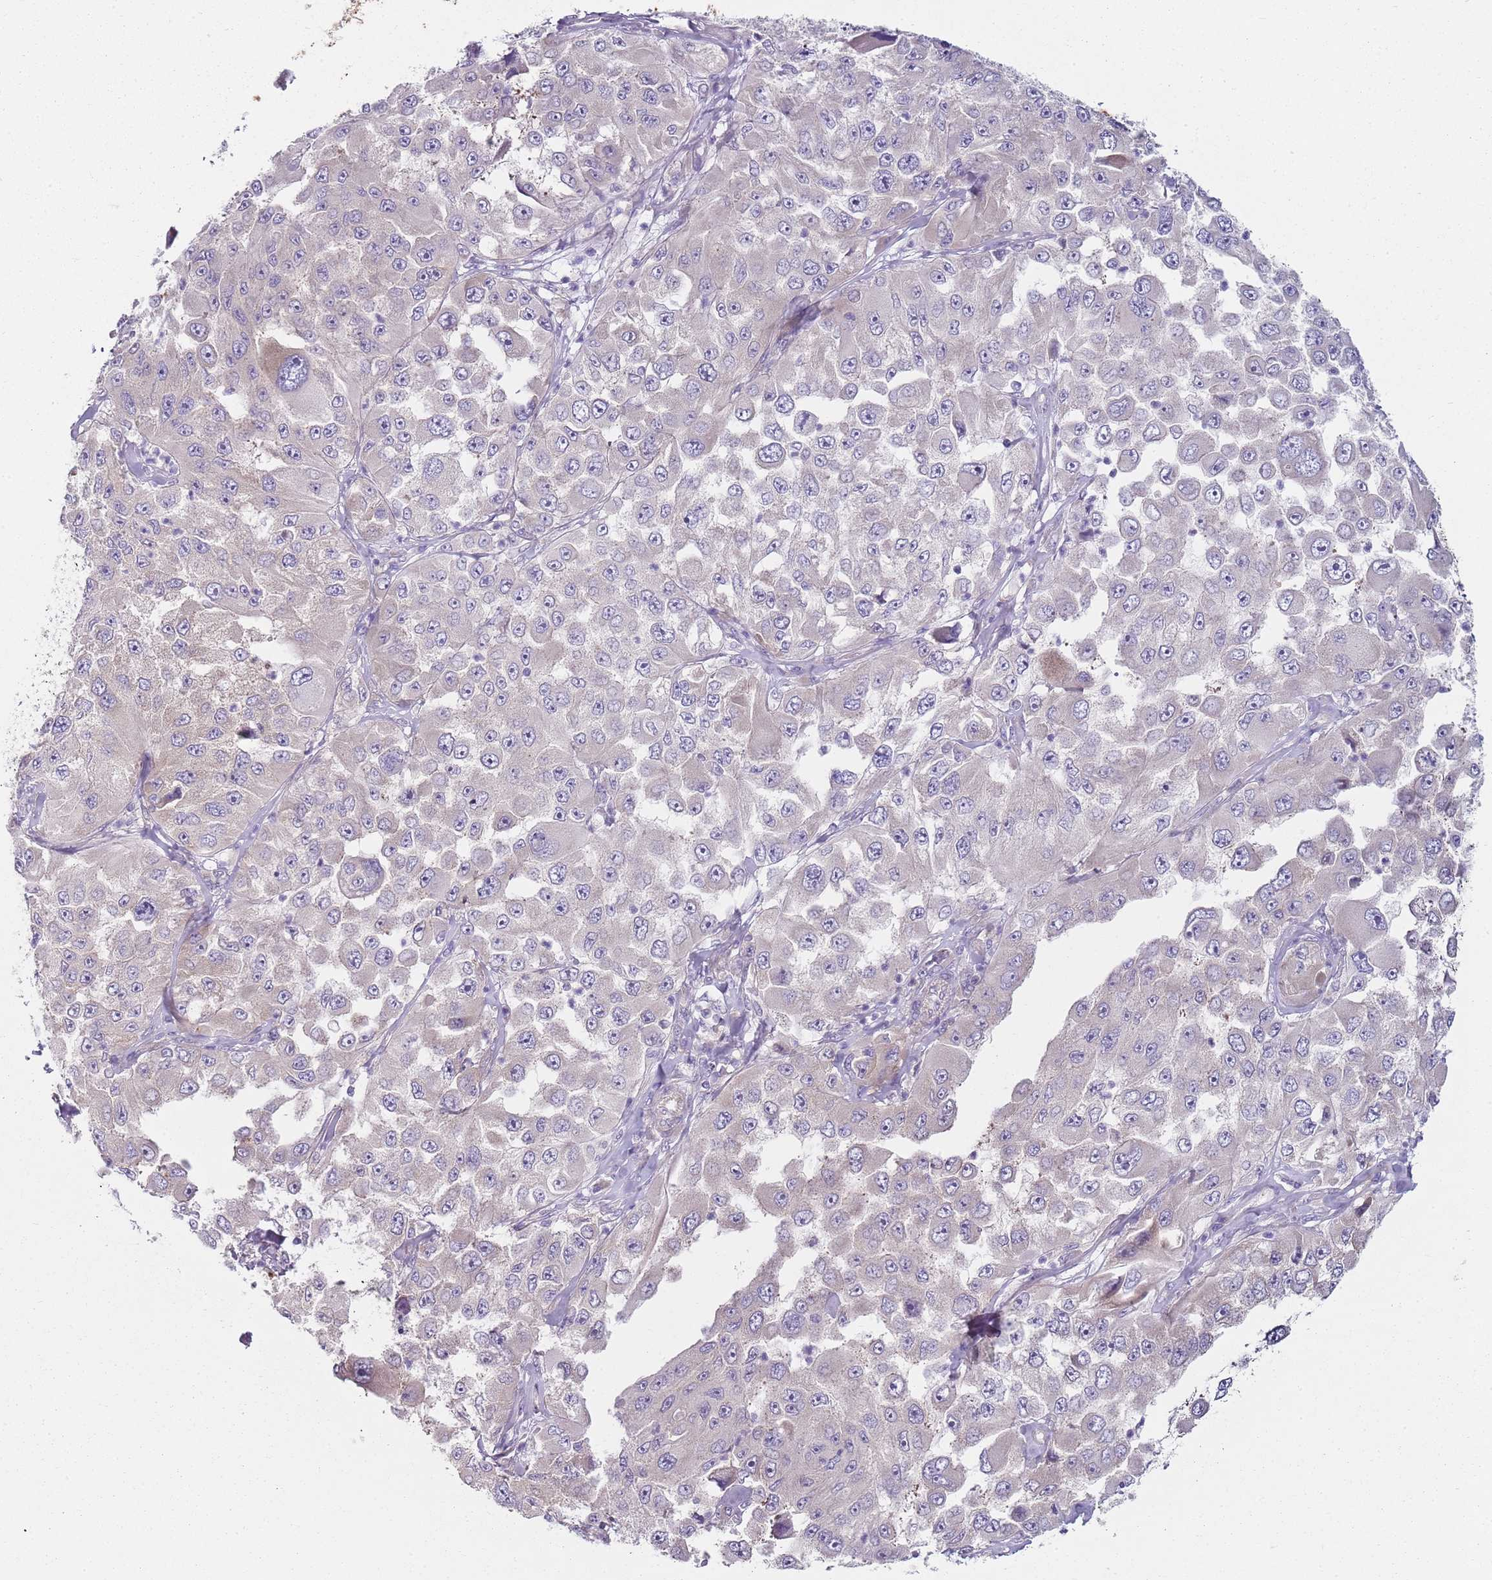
{"staining": {"intensity": "negative", "quantity": "none", "location": "none"}, "tissue": "melanoma", "cell_type": "Tumor cells", "image_type": "cancer", "snomed": [{"axis": "morphology", "description": "Malignant melanoma, Metastatic site"}, {"axis": "topography", "description": "Lymph node"}], "caption": "The micrograph reveals no significant staining in tumor cells of melanoma. Nuclei are stained in blue.", "gene": "SLC26A6", "patient": {"sex": "male", "age": 62}}